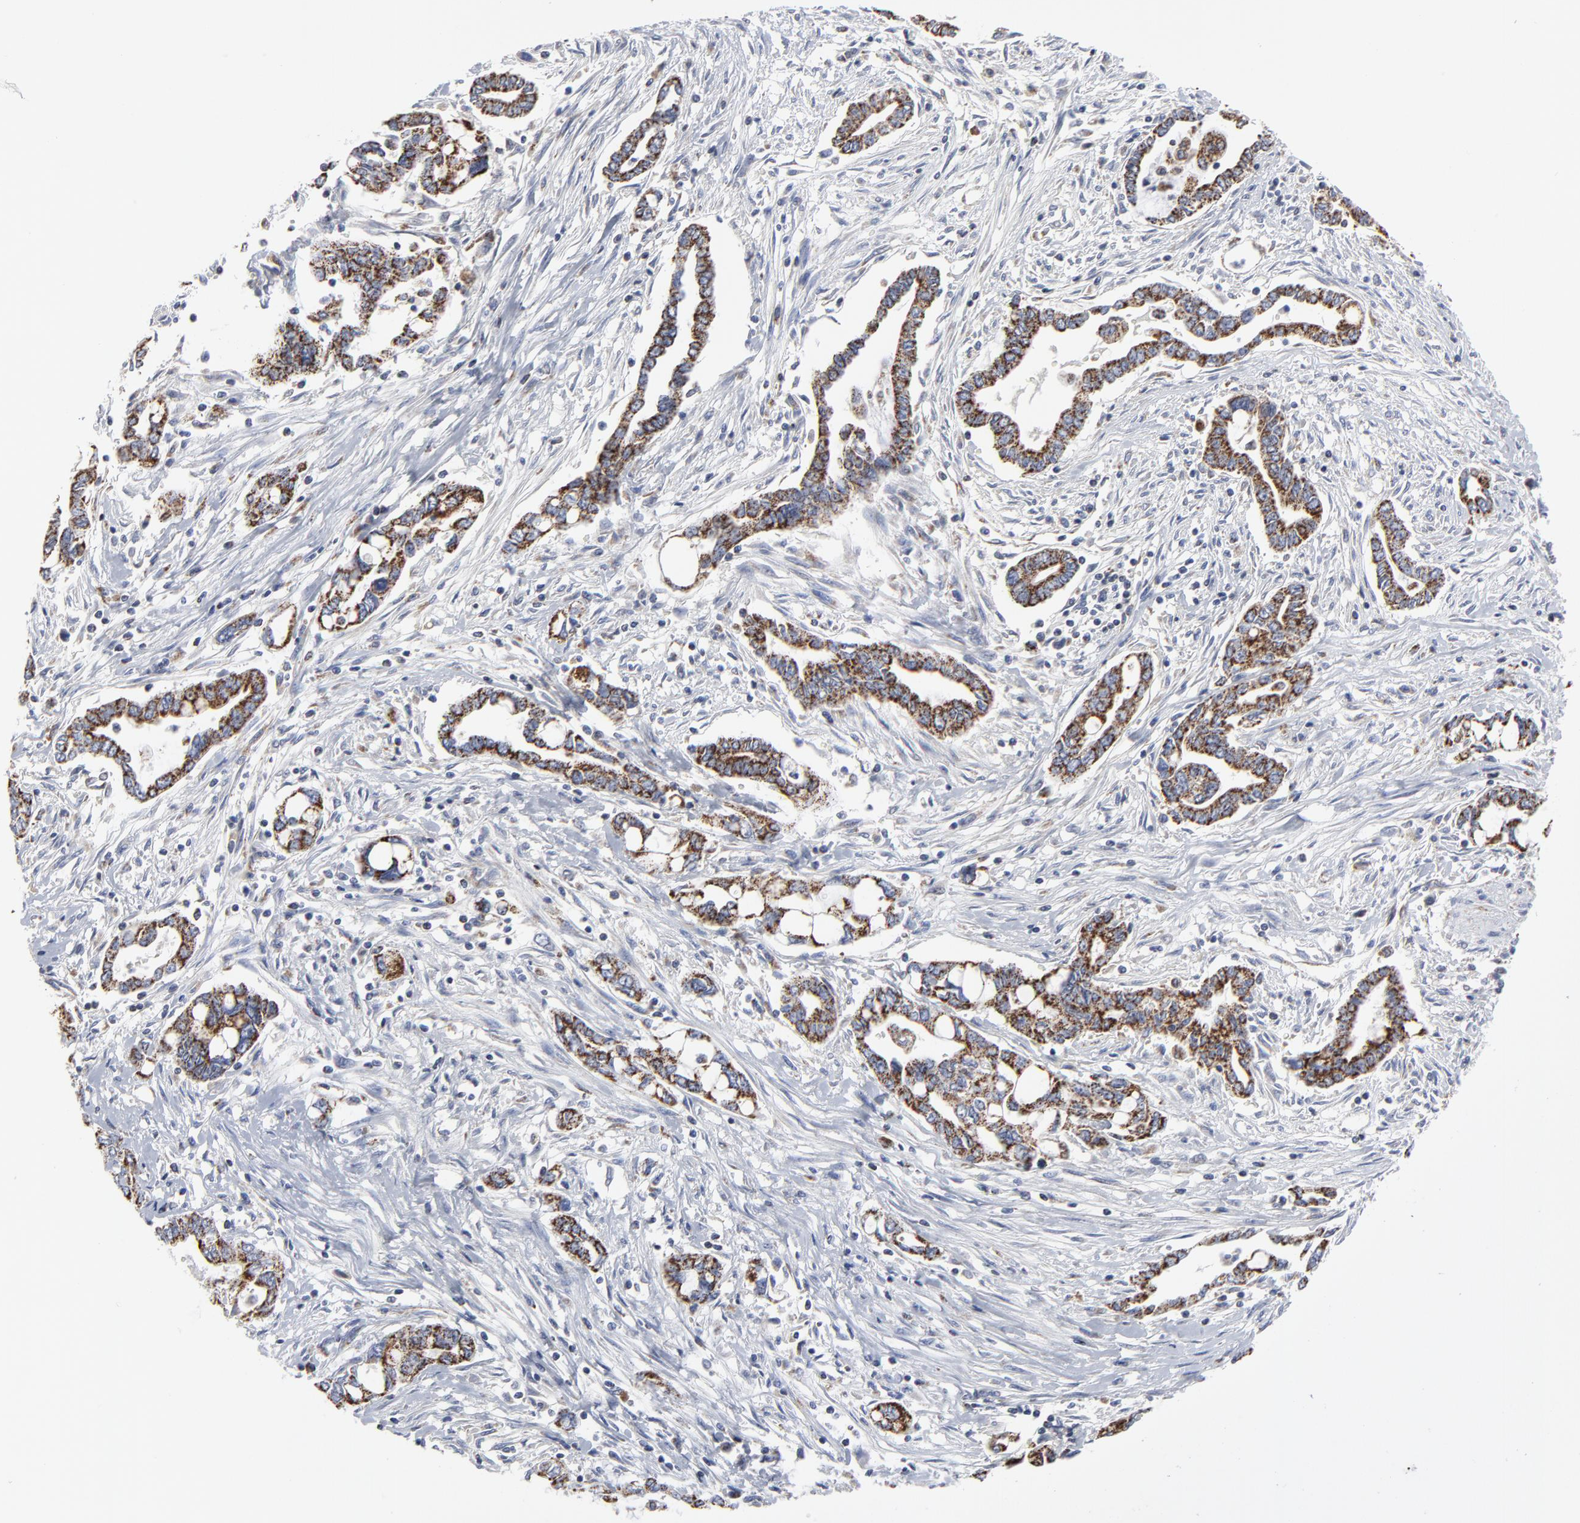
{"staining": {"intensity": "moderate", "quantity": ">75%", "location": "cytoplasmic/membranous"}, "tissue": "pancreatic cancer", "cell_type": "Tumor cells", "image_type": "cancer", "snomed": [{"axis": "morphology", "description": "Adenocarcinoma, NOS"}, {"axis": "topography", "description": "Pancreas"}], "caption": "Immunohistochemical staining of human pancreatic cancer demonstrates medium levels of moderate cytoplasmic/membranous protein expression in approximately >75% of tumor cells.", "gene": "TXNRD2", "patient": {"sex": "female", "age": 57}}